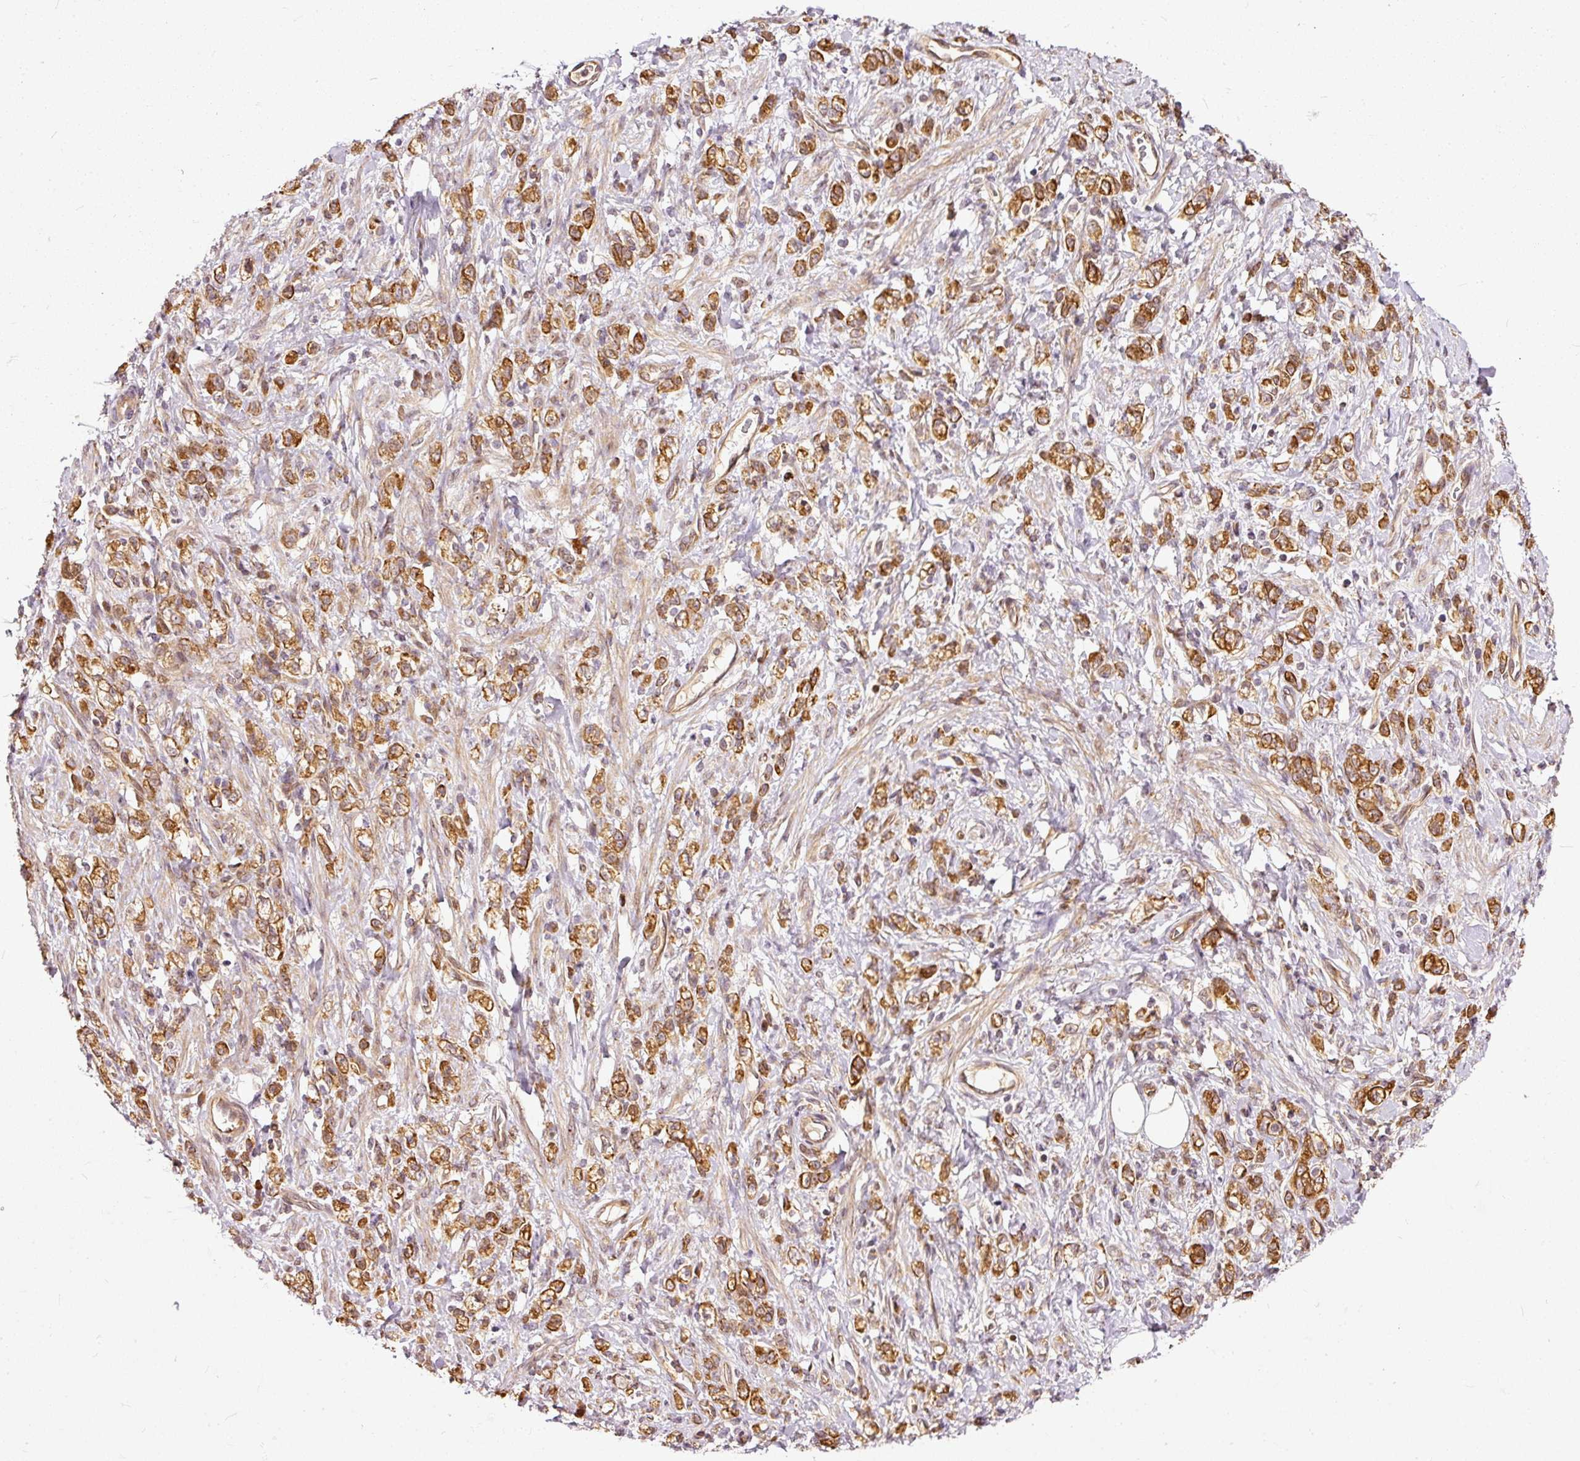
{"staining": {"intensity": "strong", "quantity": ">75%", "location": "cytoplasmic/membranous"}, "tissue": "stomach cancer", "cell_type": "Tumor cells", "image_type": "cancer", "snomed": [{"axis": "morphology", "description": "Adenocarcinoma, NOS"}, {"axis": "topography", "description": "Stomach"}], "caption": "About >75% of tumor cells in human stomach cancer display strong cytoplasmic/membranous protein positivity as visualized by brown immunohistochemical staining.", "gene": "MIF4GD", "patient": {"sex": "male", "age": 77}}